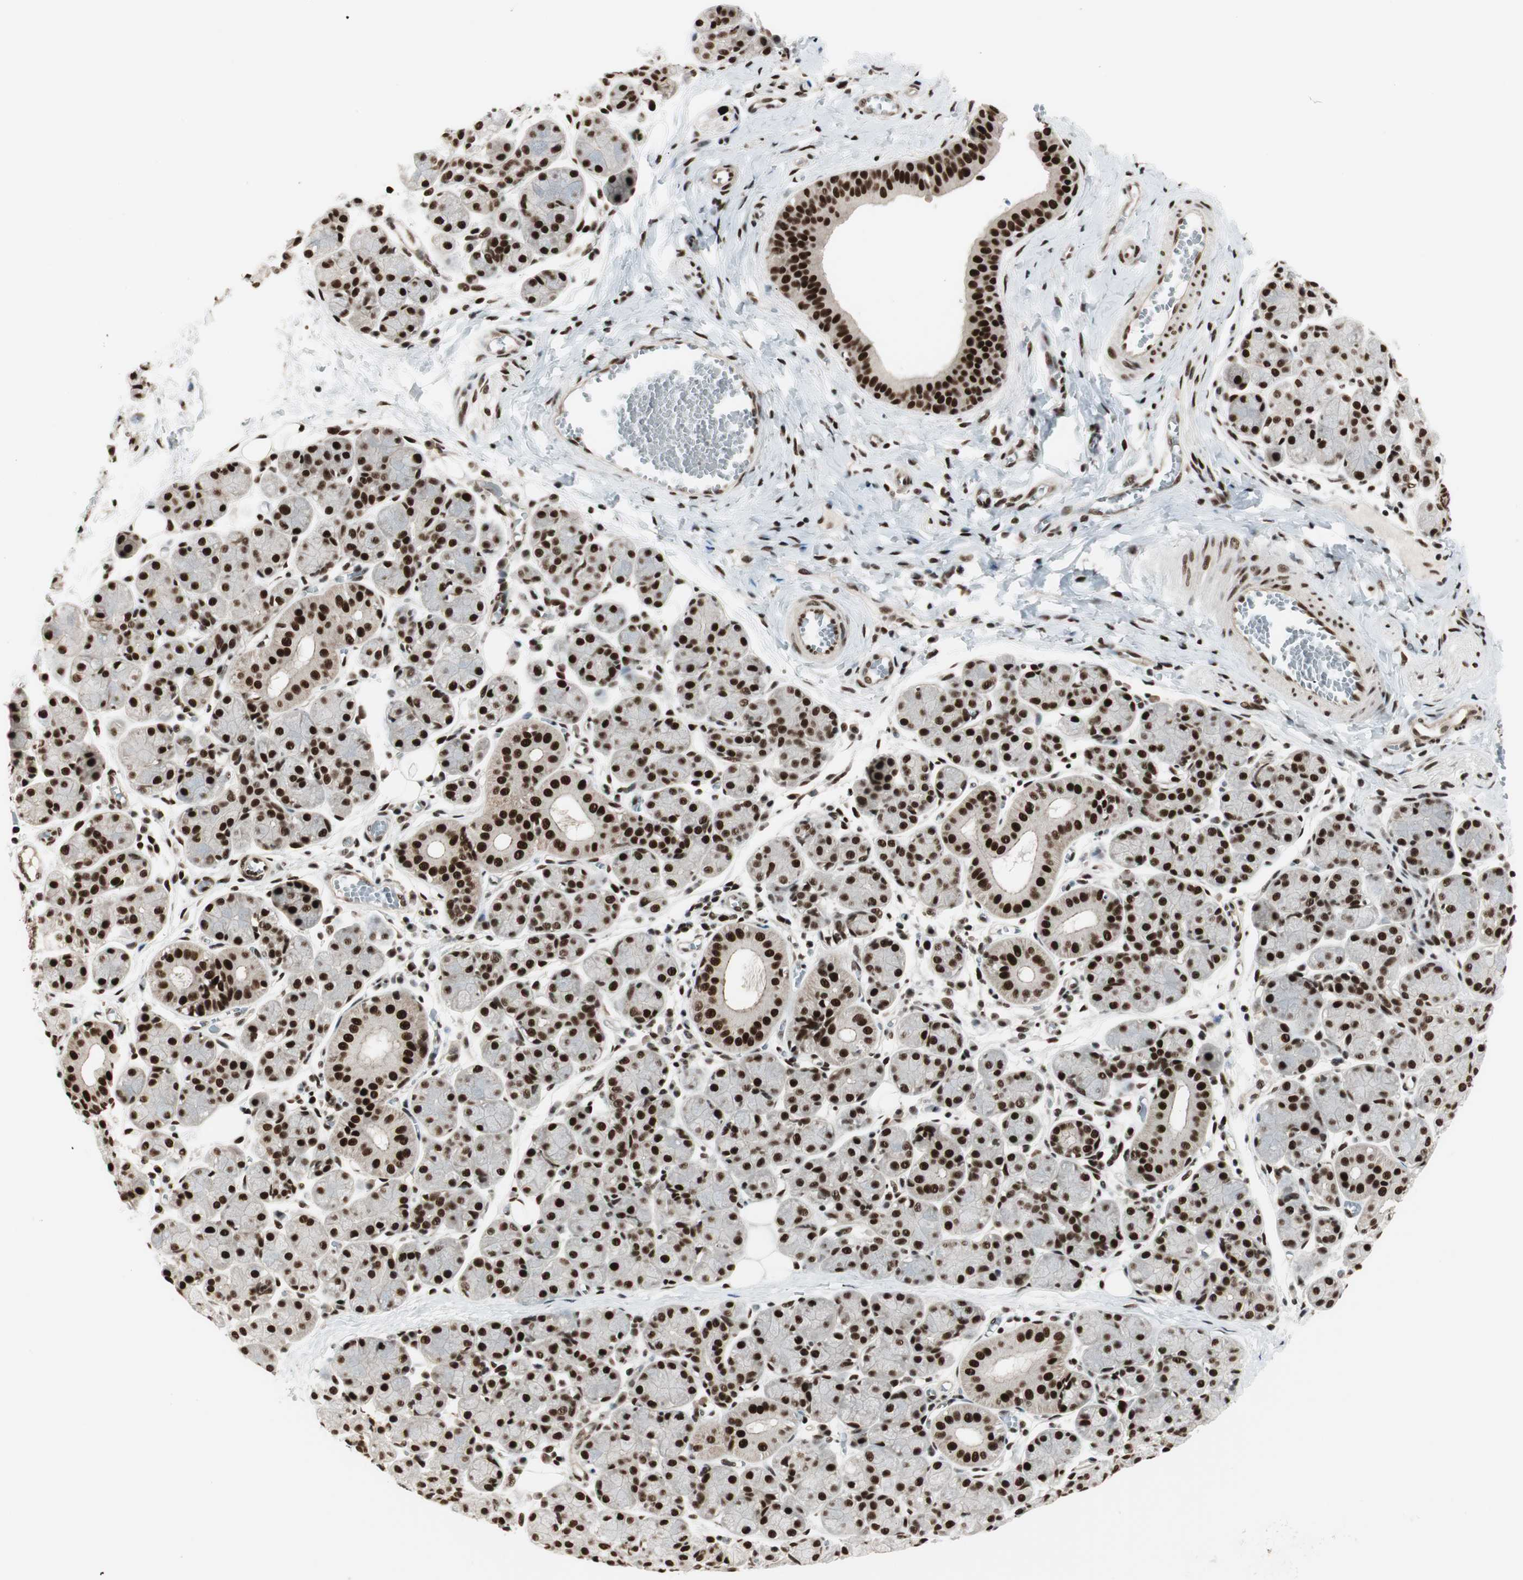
{"staining": {"intensity": "strong", "quantity": ">75%", "location": "nuclear"}, "tissue": "salivary gland", "cell_type": "Glandular cells", "image_type": "normal", "snomed": [{"axis": "morphology", "description": "Normal tissue, NOS"}, {"axis": "morphology", "description": "Inflammation, NOS"}, {"axis": "topography", "description": "Lymph node"}, {"axis": "topography", "description": "Salivary gland"}], "caption": "DAB (3,3'-diaminobenzidine) immunohistochemical staining of normal salivary gland exhibits strong nuclear protein staining in about >75% of glandular cells. Nuclei are stained in blue.", "gene": "HEXIM1", "patient": {"sex": "male", "age": 3}}